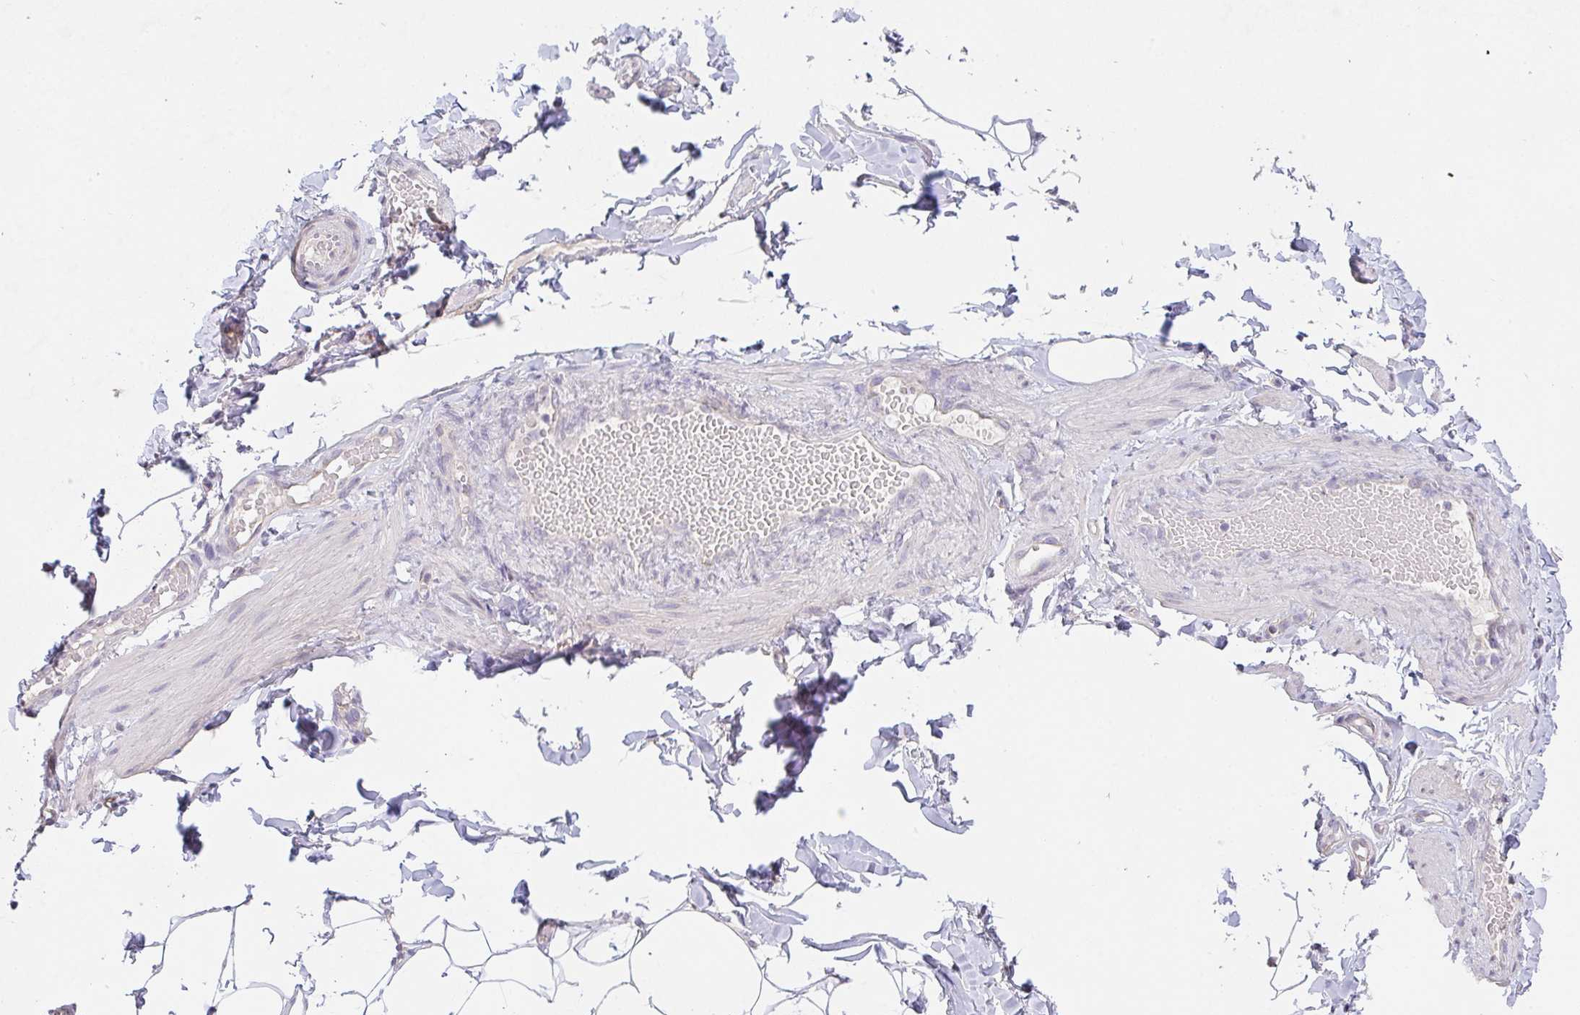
{"staining": {"intensity": "negative", "quantity": "none", "location": "none"}, "tissue": "adipose tissue", "cell_type": "Adipocytes", "image_type": "normal", "snomed": [{"axis": "morphology", "description": "Normal tissue, NOS"}, {"axis": "topography", "description": "Soft tissue"}, {"axis": "topography", "description": "Adipose tissue"}, {"axis": "topography", "description": "Vascular tissue"}, {"axis": "topography", "description": "Peripheral nerve tissue"}], "caption": "The histopathology image demonstrates no significant staining in adipocytes of adipose tissue.", "gene": "TMEM219", "patient": {"sex": "male", "age": 29}}